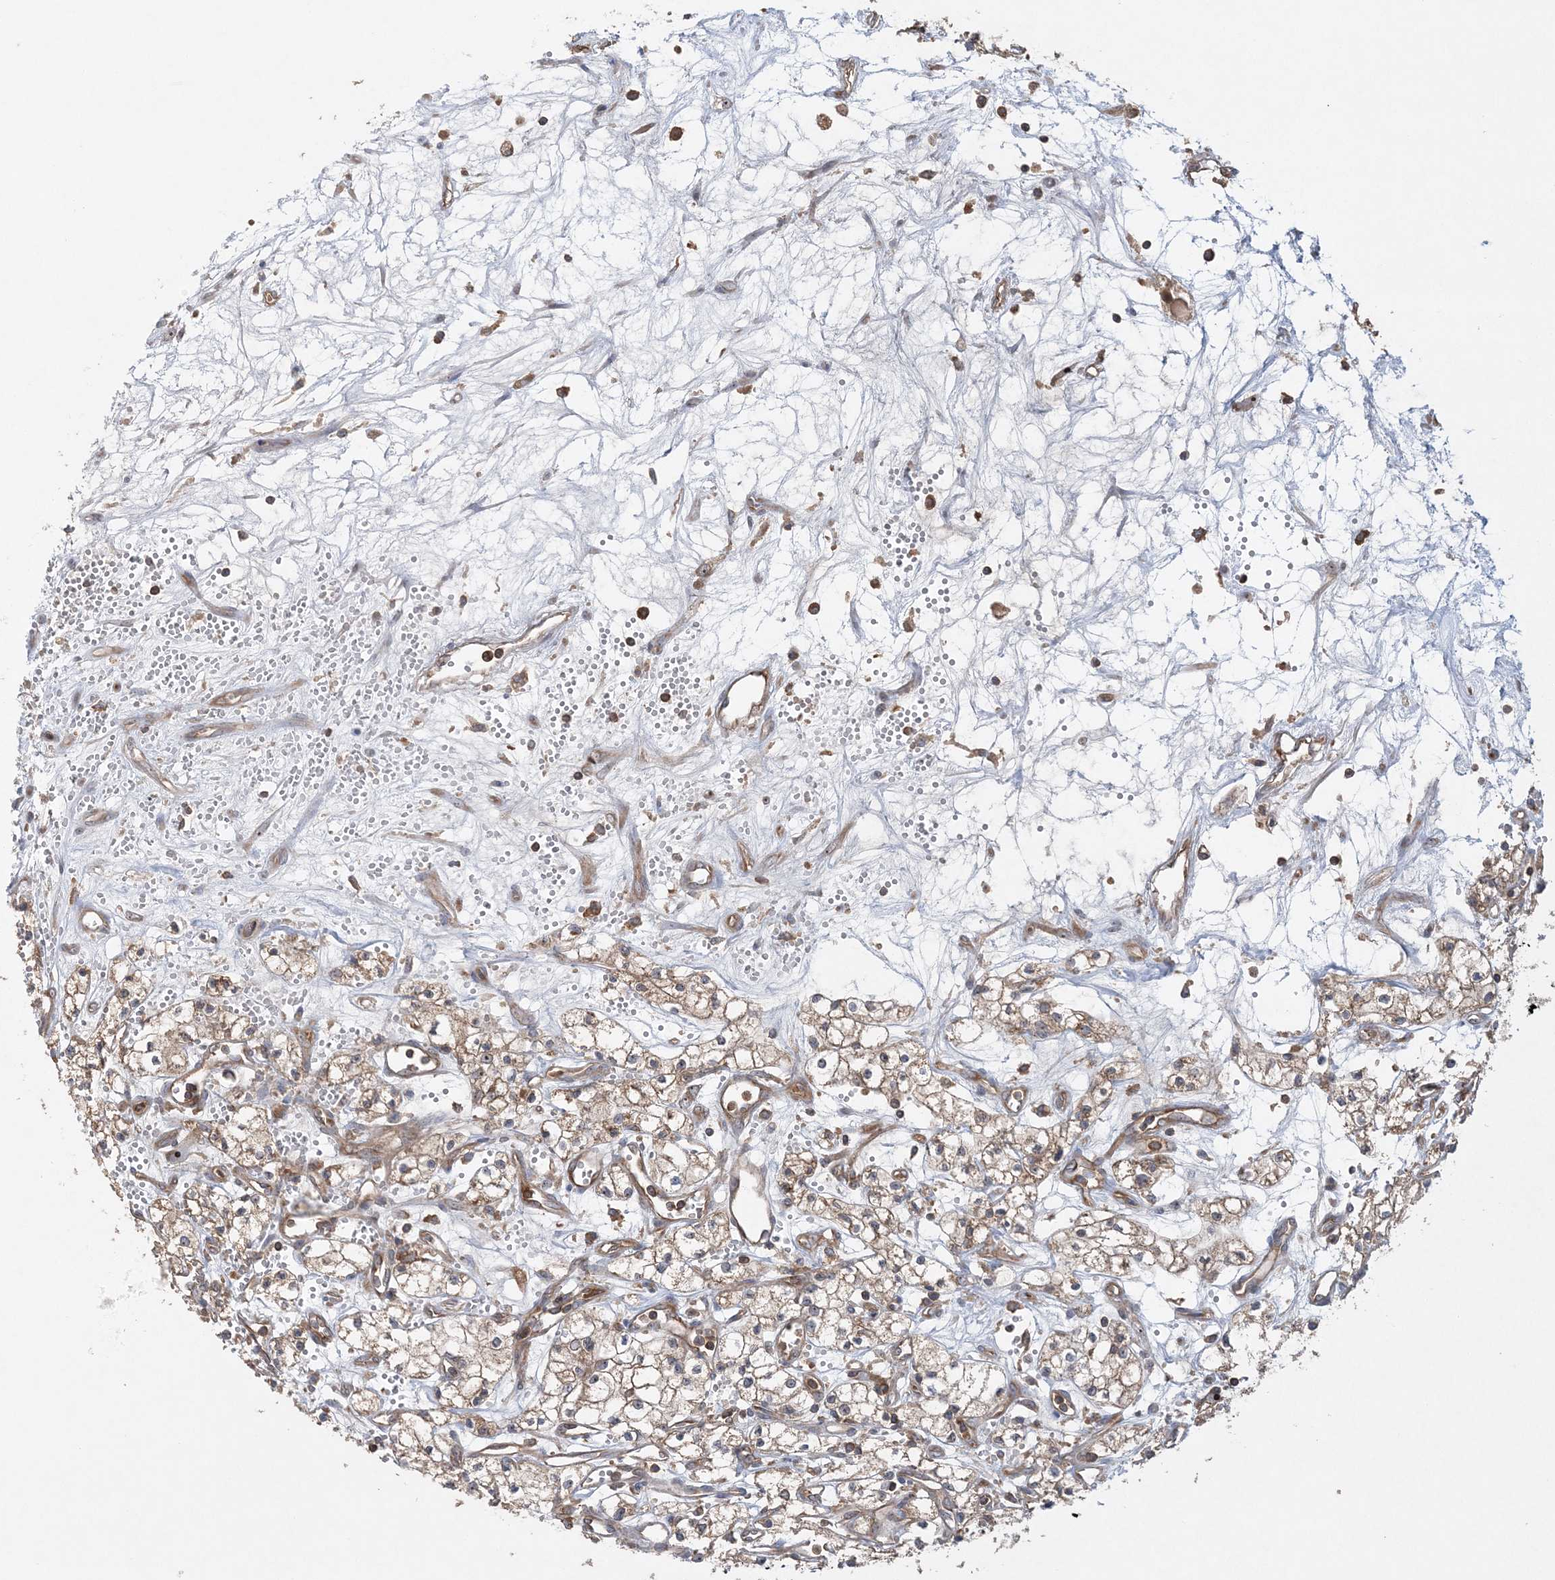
{"staining": {"intensity": "weak", "quantity": "<25%", "location": "cytoplasmic/membranous"}, "tissue": "renal cancer", "cell_type": "Tumor cells", "image_type": "cancer", "snomed": [{"axis": "morphology", "description": "Adenocarcinoma, NOS"}, {"axis": "topography", "description": "Kidney"}], "caption": "The immunohistochemistry photomicrograph has no significant positivity in tumor cells of renal cancer (adenocarcinoma) tissue.", "gene": "ACAP2", "patient": {"sex": "male", "age": 59}}